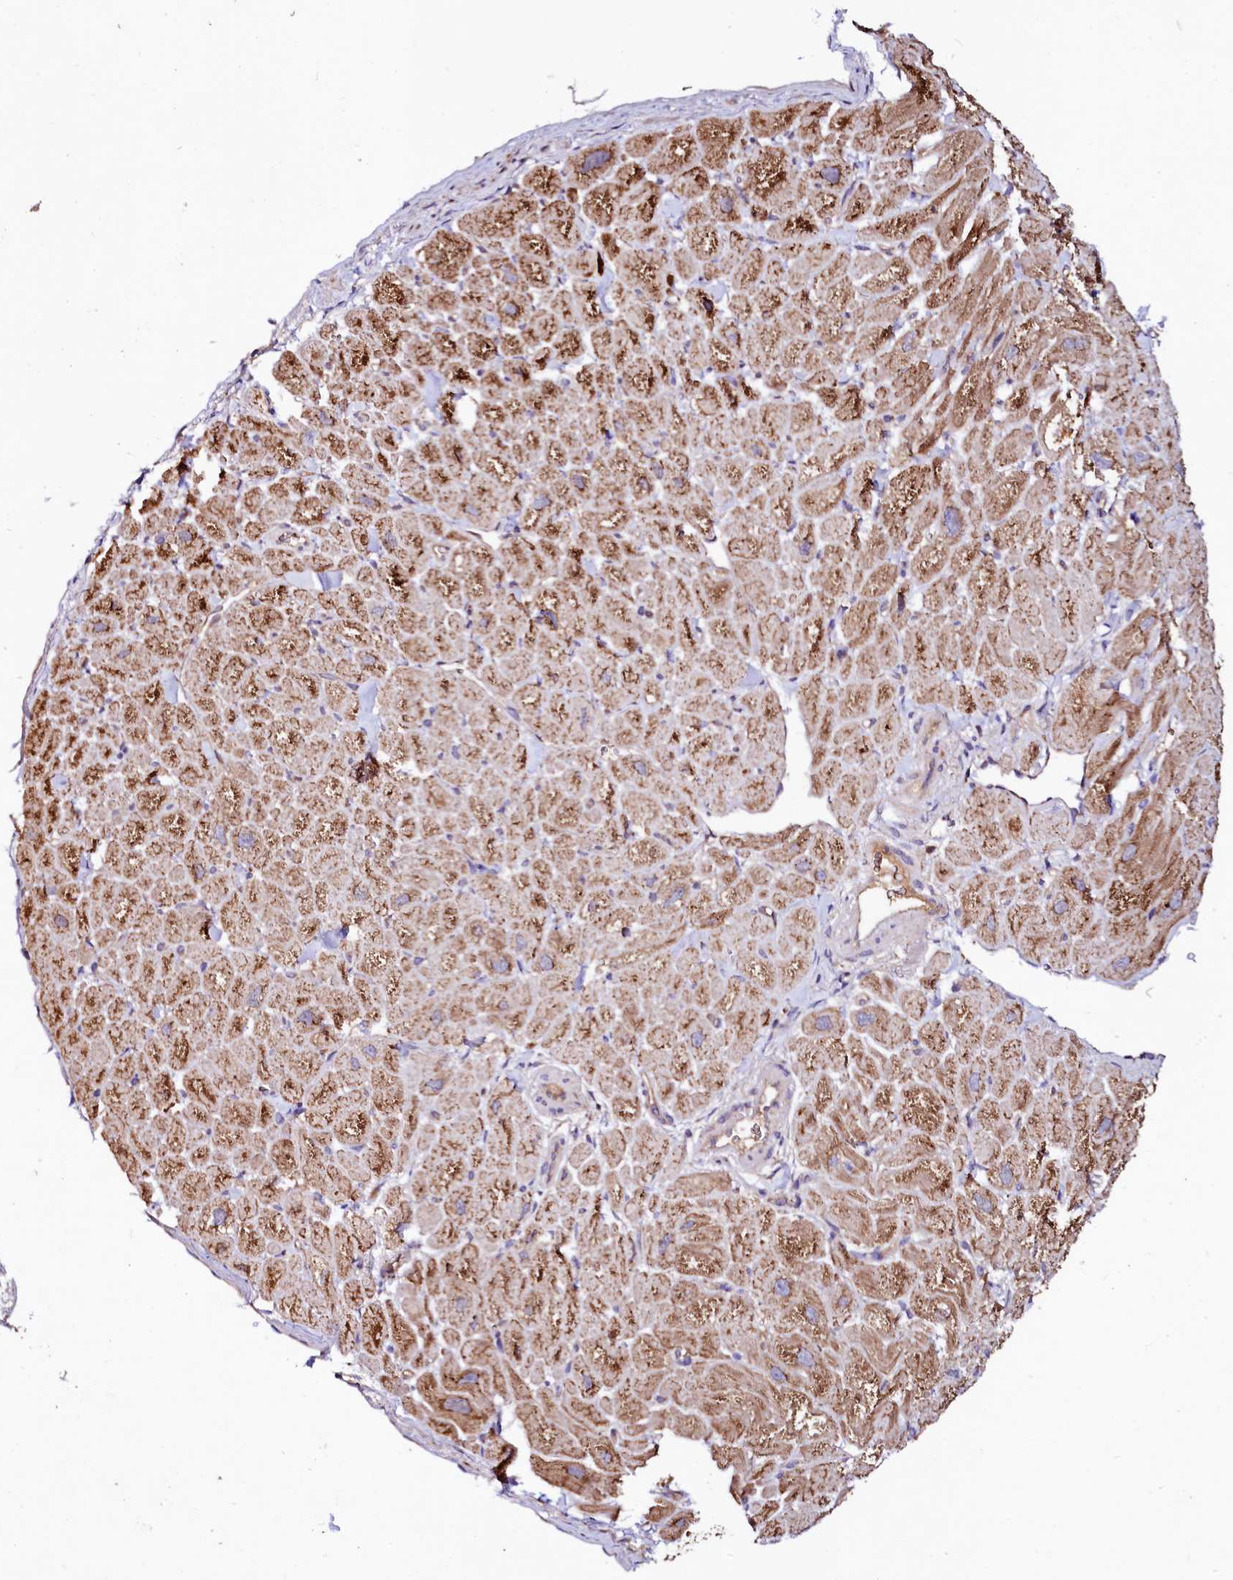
{"staining": {"intensity": "moderate", "quantity": ">75%", "location": "cytoplasmic/membranous"}, "tissue": "heart muscle", "cell_type": "Cardiomyocytes", "image_type": "normal", "snomed": [{"axis": "morphology", "description": "Normal tissue, NOS"}, {"axis": "topography", "description": "Heart"}], "caption": "A histopathology image showing moderate cytoplasmic/membranous staining in about >75% of cardiomyocytes in benign heart muscle, as visualized by brown immunohistochemical staining.", "gene": "ST3GAL1", "patient": {"sex": "male", "age": 49}}